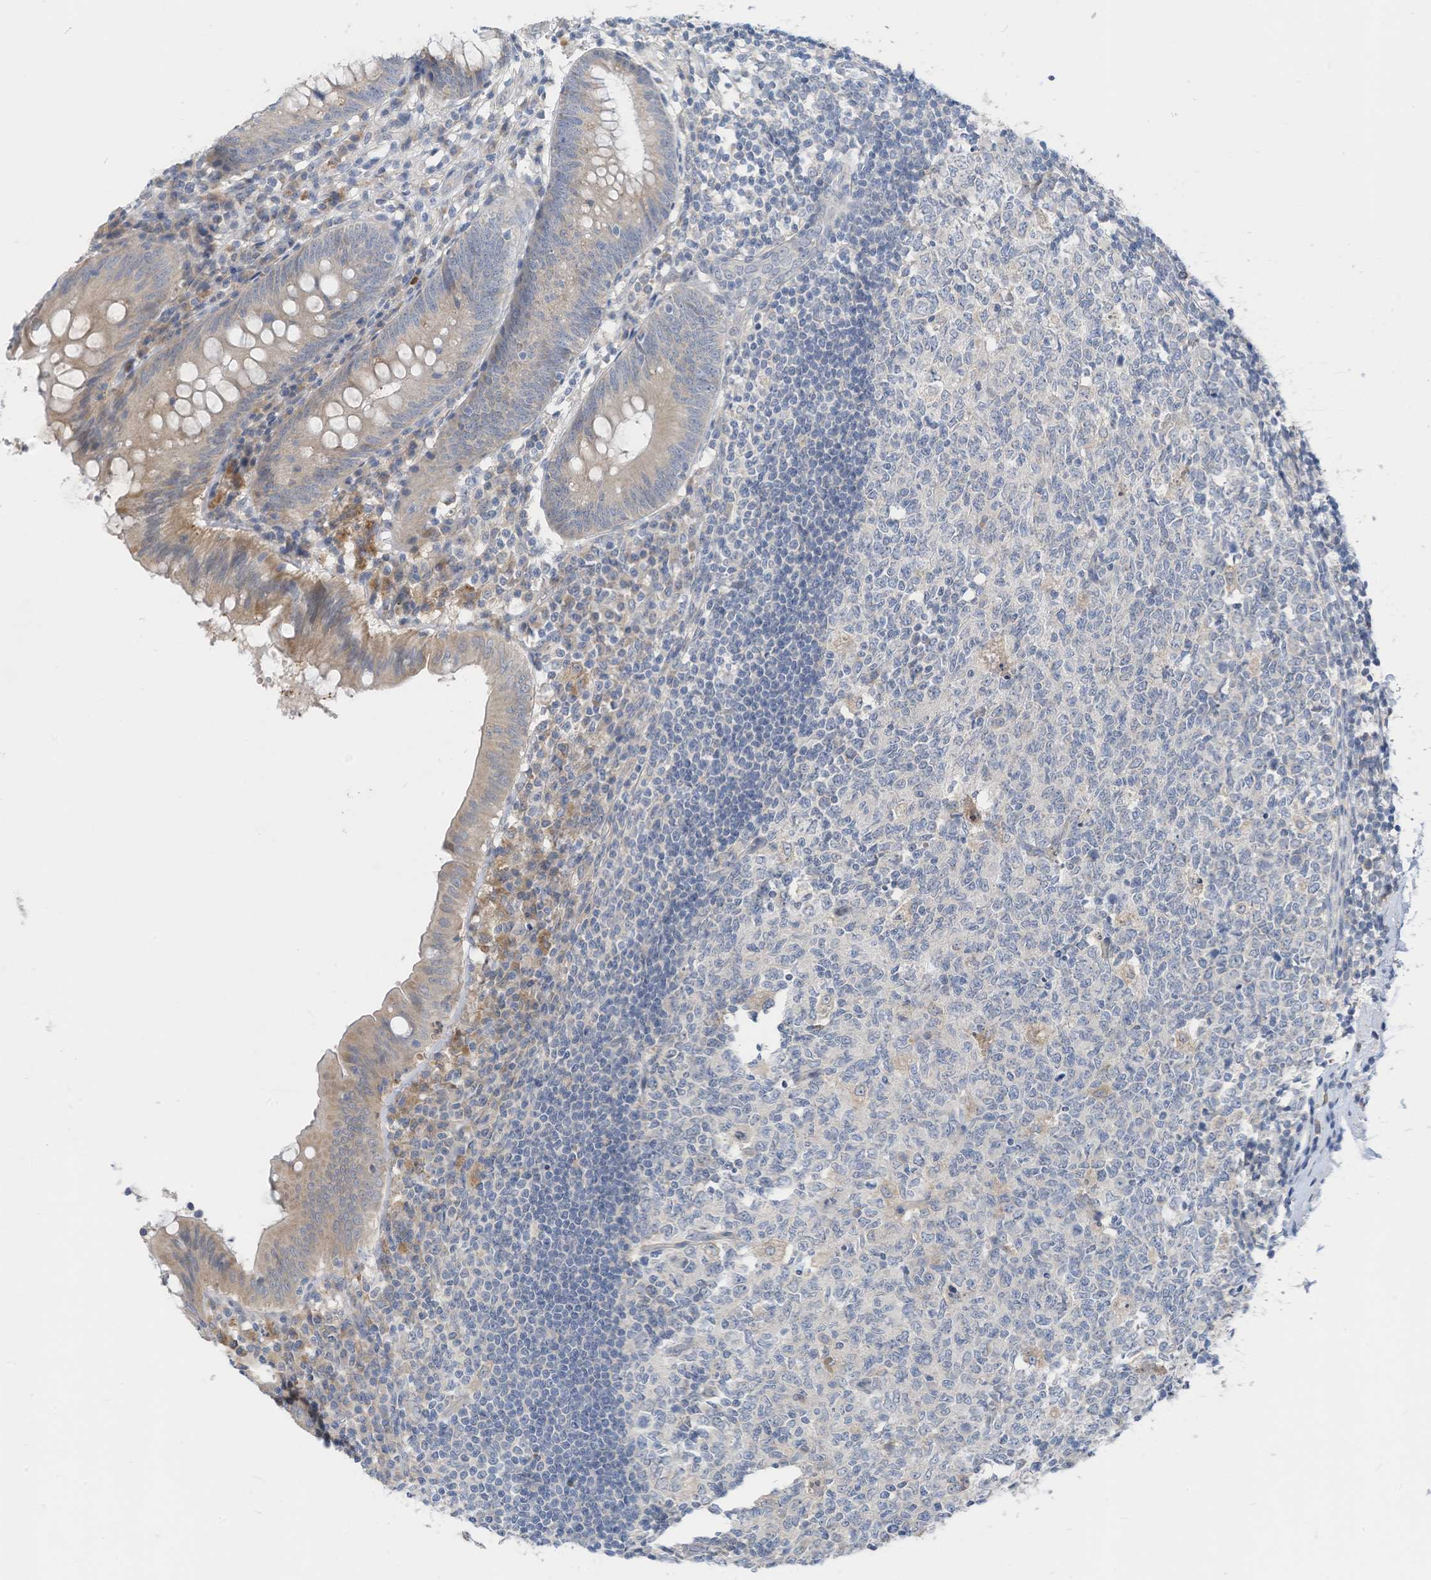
{"staining": {"intensity": "weak", "quantity": "25%-75%", "location": "cytoplasmic/membranous"}, "tissue": "appendix", "cell_type": "Glandular cells", "image_type": "normal", "snomed": [{"axis": "morphology", "description": "Normal tissue, NOS"}, {"axis": "topography", "description": "Appendix"}], "caption": "Immunohistochemical staining of normal appendix exhibits 25%-75% levels of weak cytoplasmic/membranous protein expression in approximately 25%-75% of glandular cells.", "gene": "LDAH", "patient": {"sex": "female", "age": 54}}